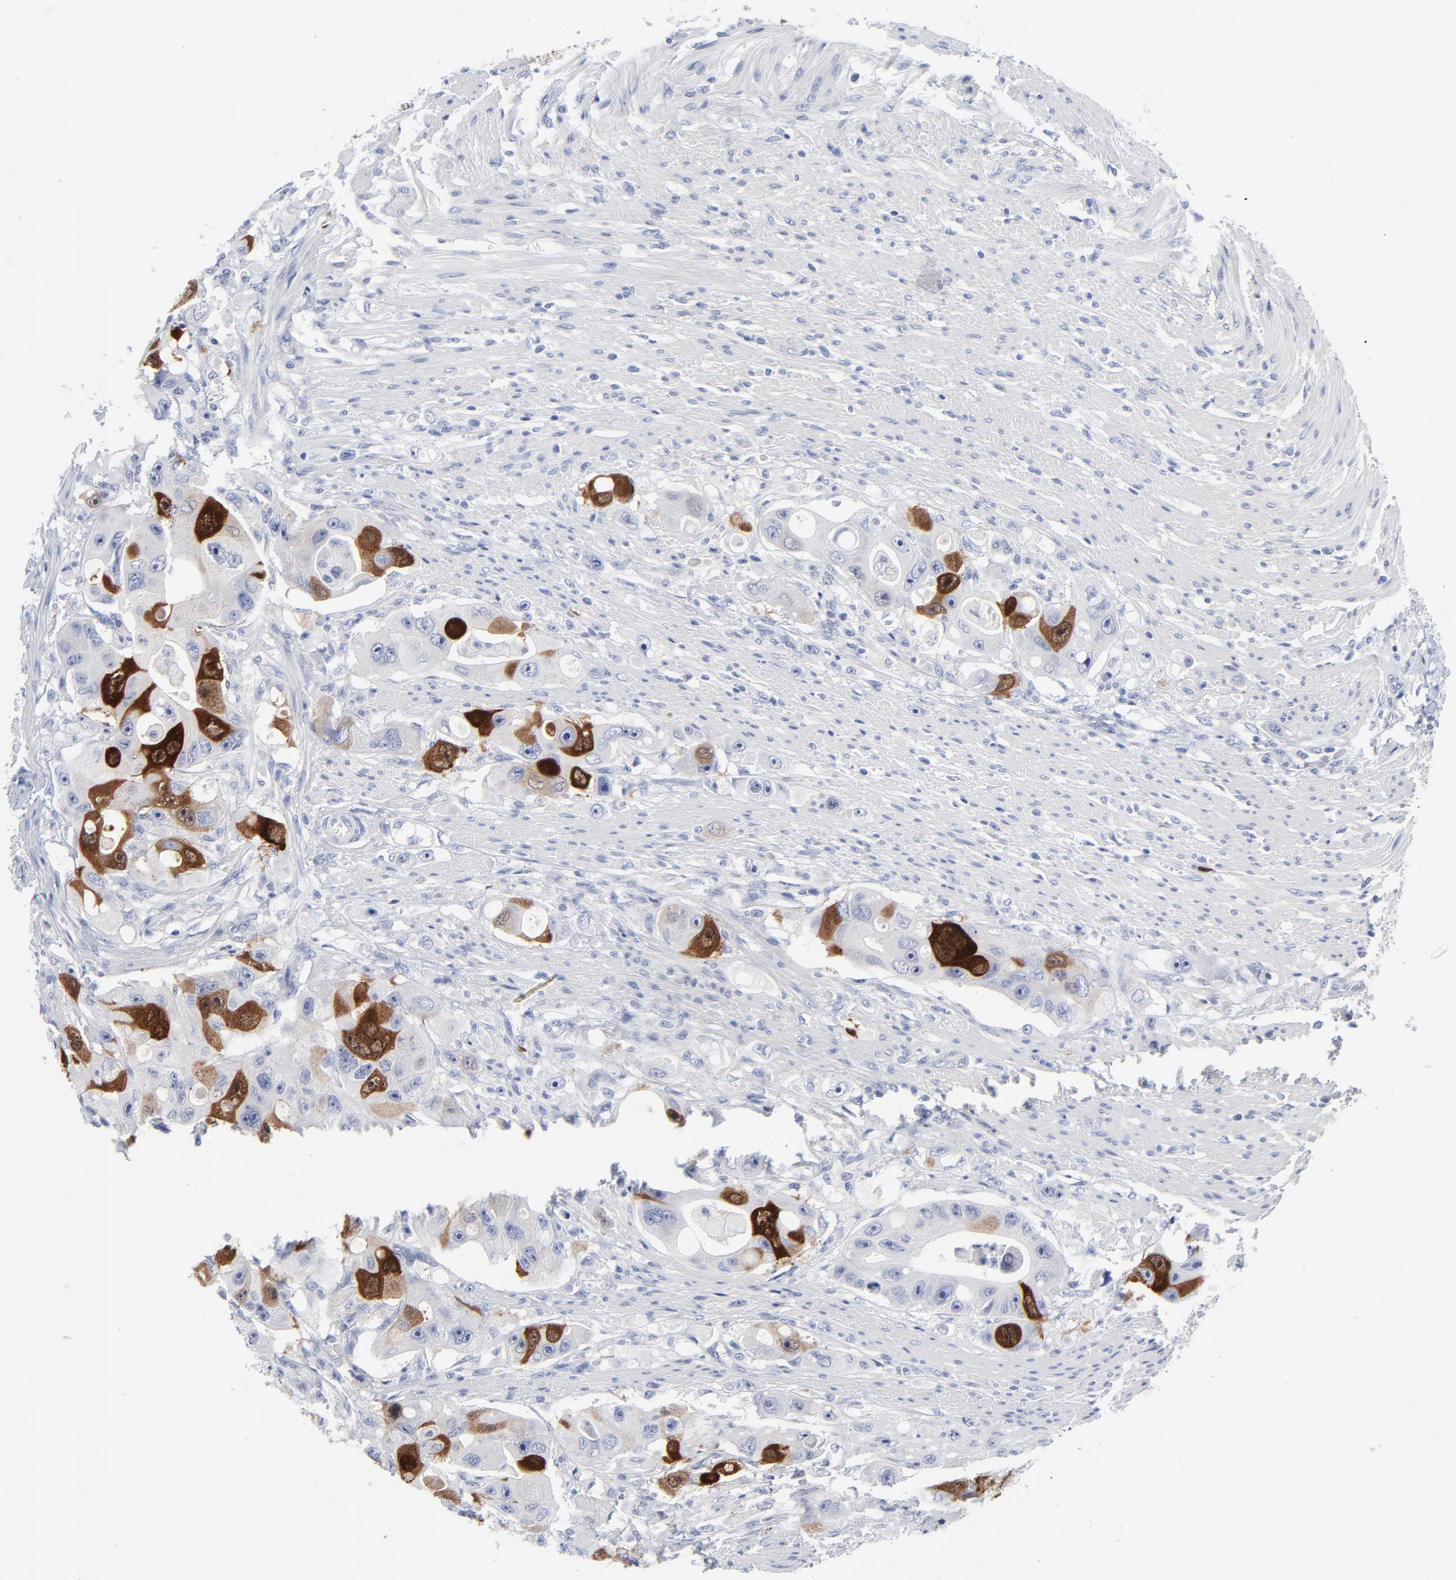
{"staining": {"intensity": "strong", "quantity": "<25%", "location": "cytoplasmic/membranous,nuclear"}, "tissue": "colorectal cancer", "cell_type": "Tumor cells", "image_type": "cancer", "snomed": [{"axis": "morphology", "description": "Adenocarcinoma, NOS"}, {"axis": "topography", "description": "Colon"}], "caption": "Protein staining of colorectal cancer (adenocarcinoma) tissue demonstrates strong cytoplasmic/membranous and nuclear positivity in about <25% of tumor cells.", "gene": "CDK1", "patient": {"sex": "female", "age": 46}}